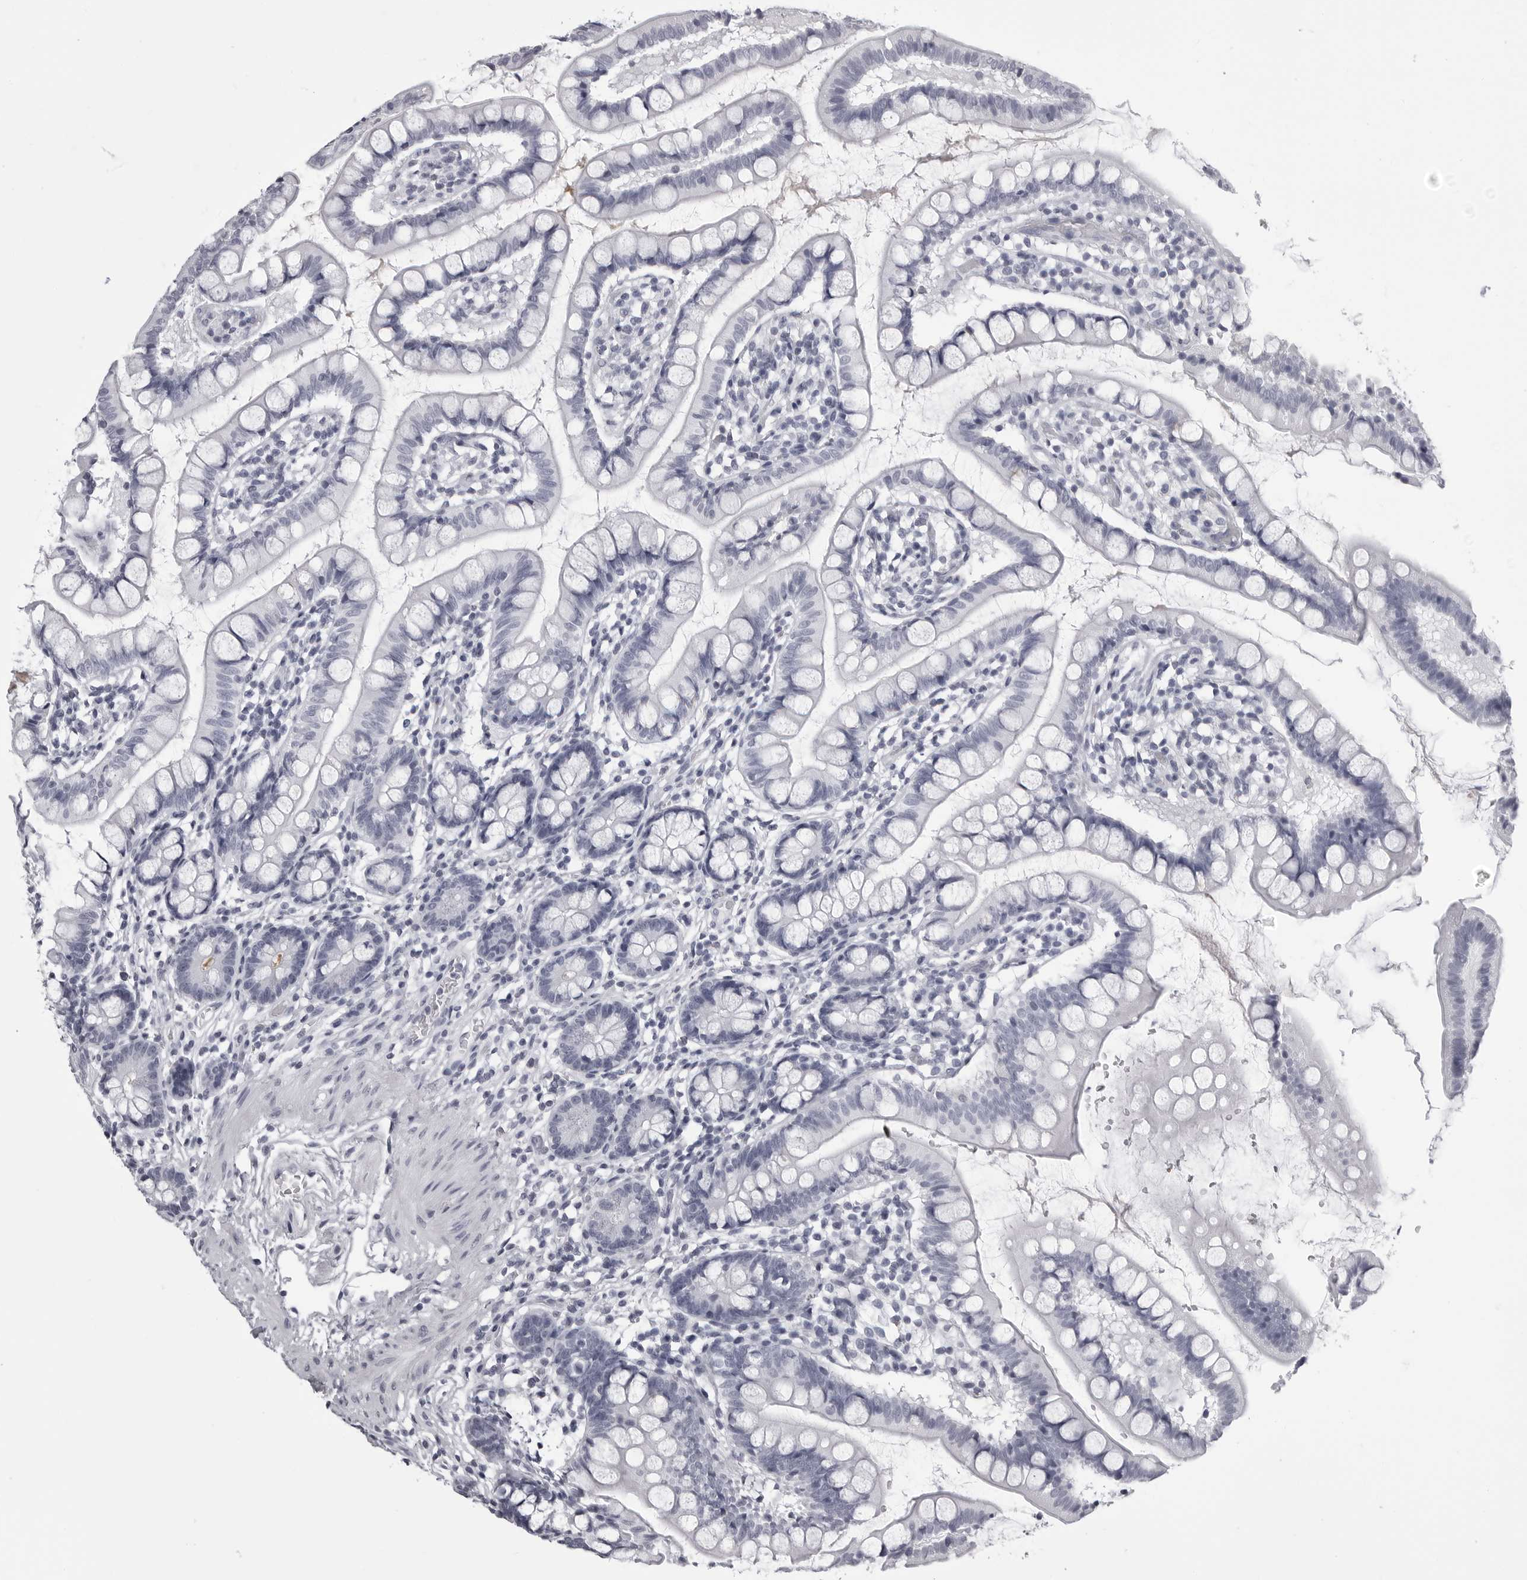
{"staining": {"intensity": "negative", "quantity": "none", "location": "none"}, "tissue": "small intestine", "cell_type": "Glandular cells", "image_type": "normal", "snomed": [{"axis": "morphology", "description": "Normal tissue, NOS"}, {"axis": "topography", "description": "Small intestine"}], "caption": "The image exhibits no significant expression in glandular cells of small intestine.", "gene": "BPIFA1", "patient": {"sex": "female", "age": 84}}